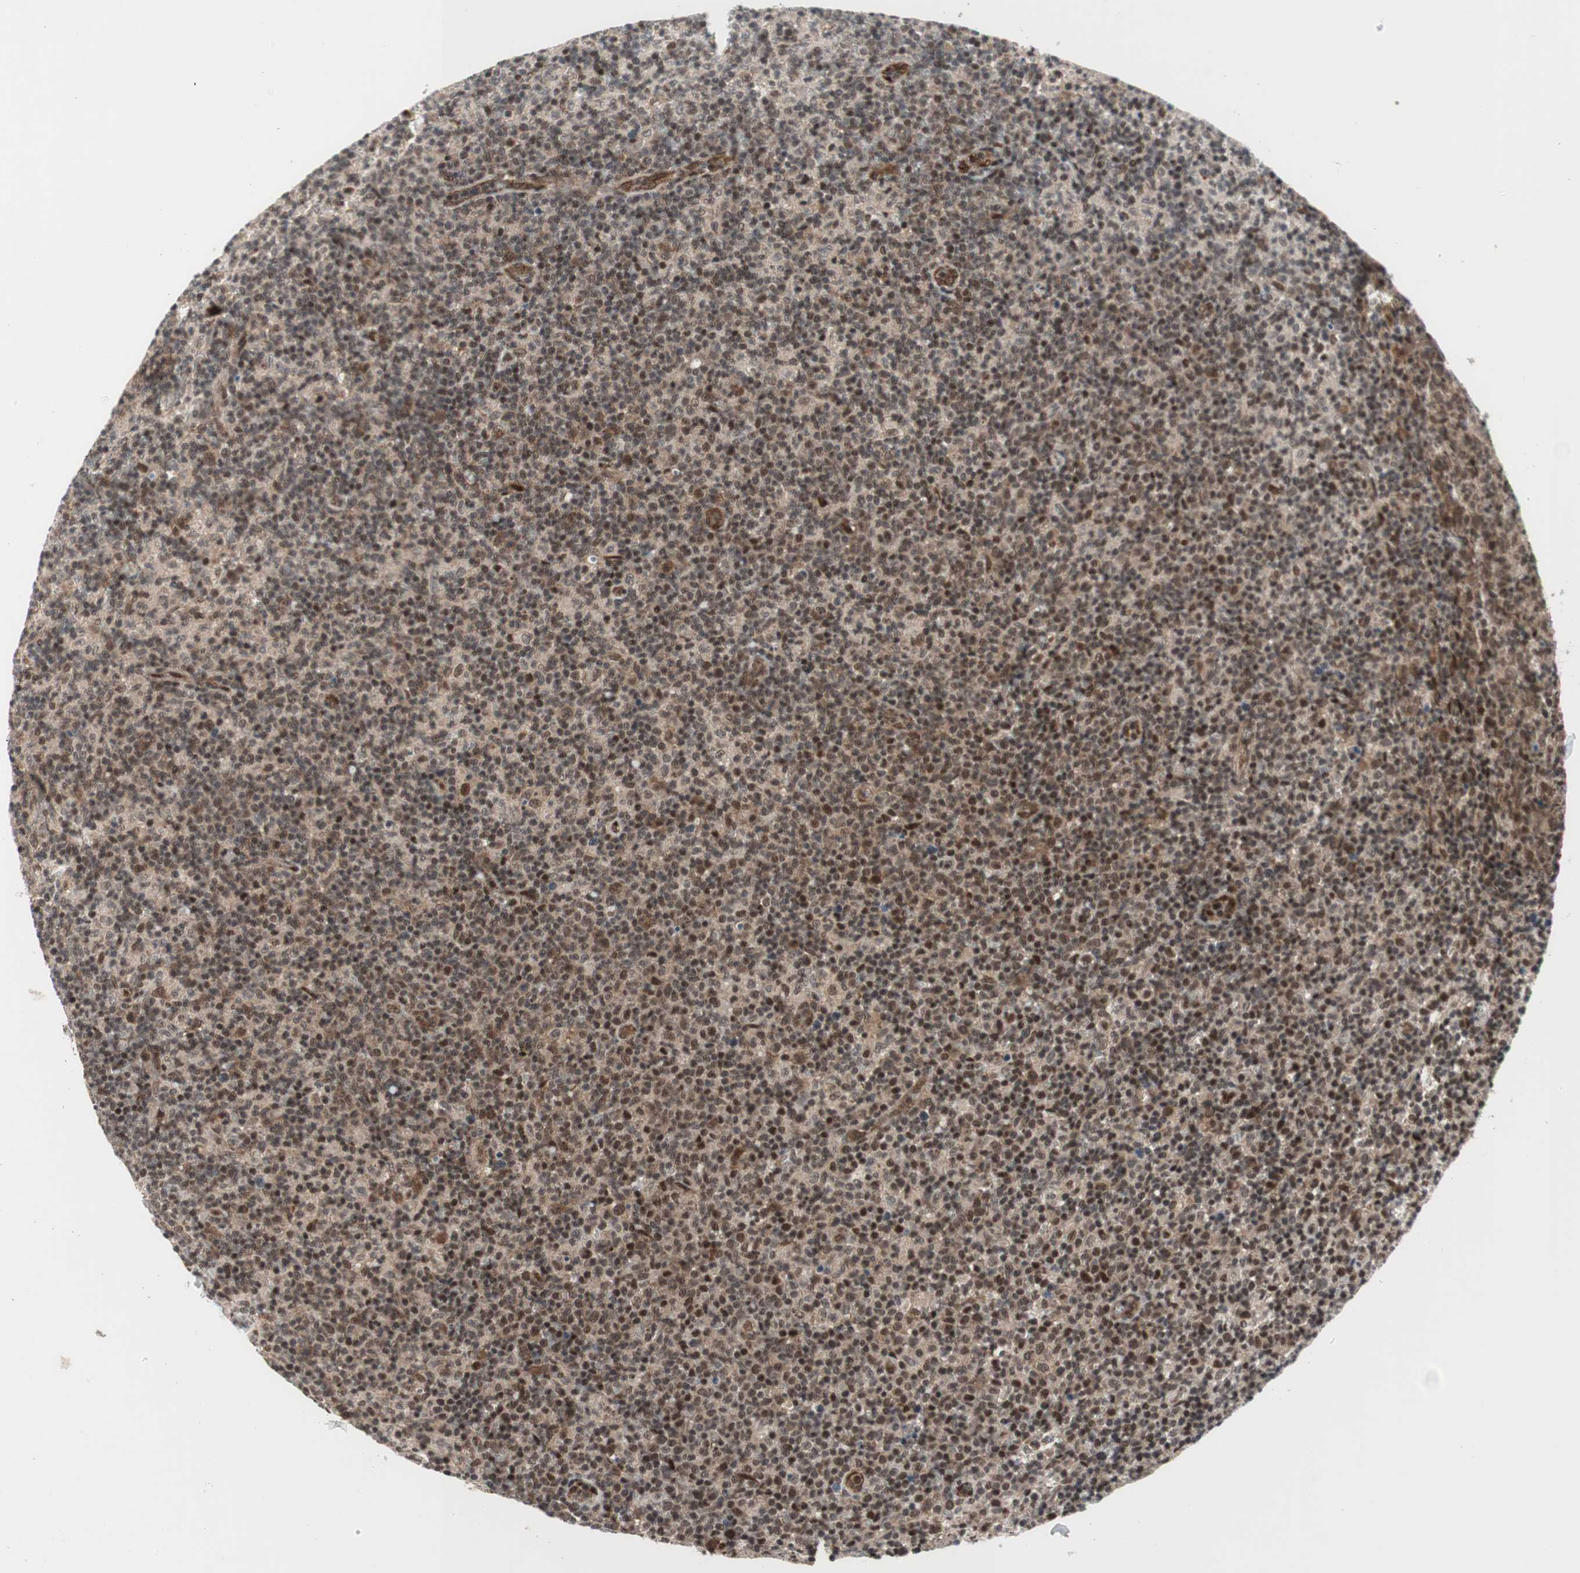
{"staining": {"intensity": "strong", "quantity": ">75%", "location": "nuclear"}, "tissue": "lymph node", "cell_type": "Germinal center cells", "image_type": "normal", "snomed": [{"axis": "morphology", "description": "Normal tissue, NOS"}, {"axis": "morphology", "description": "Inflammation, NOS"}, {"axis": "topography", "description": "Lymph node"}], "caption": "Protein staining by immunohistochemistry (IHC) demonstrates strong nuclear positivity in about >75% of germinal center cells in benign lymph node.", "gene": "TCF12", "patient": {"sex": "male", "age": 55}}